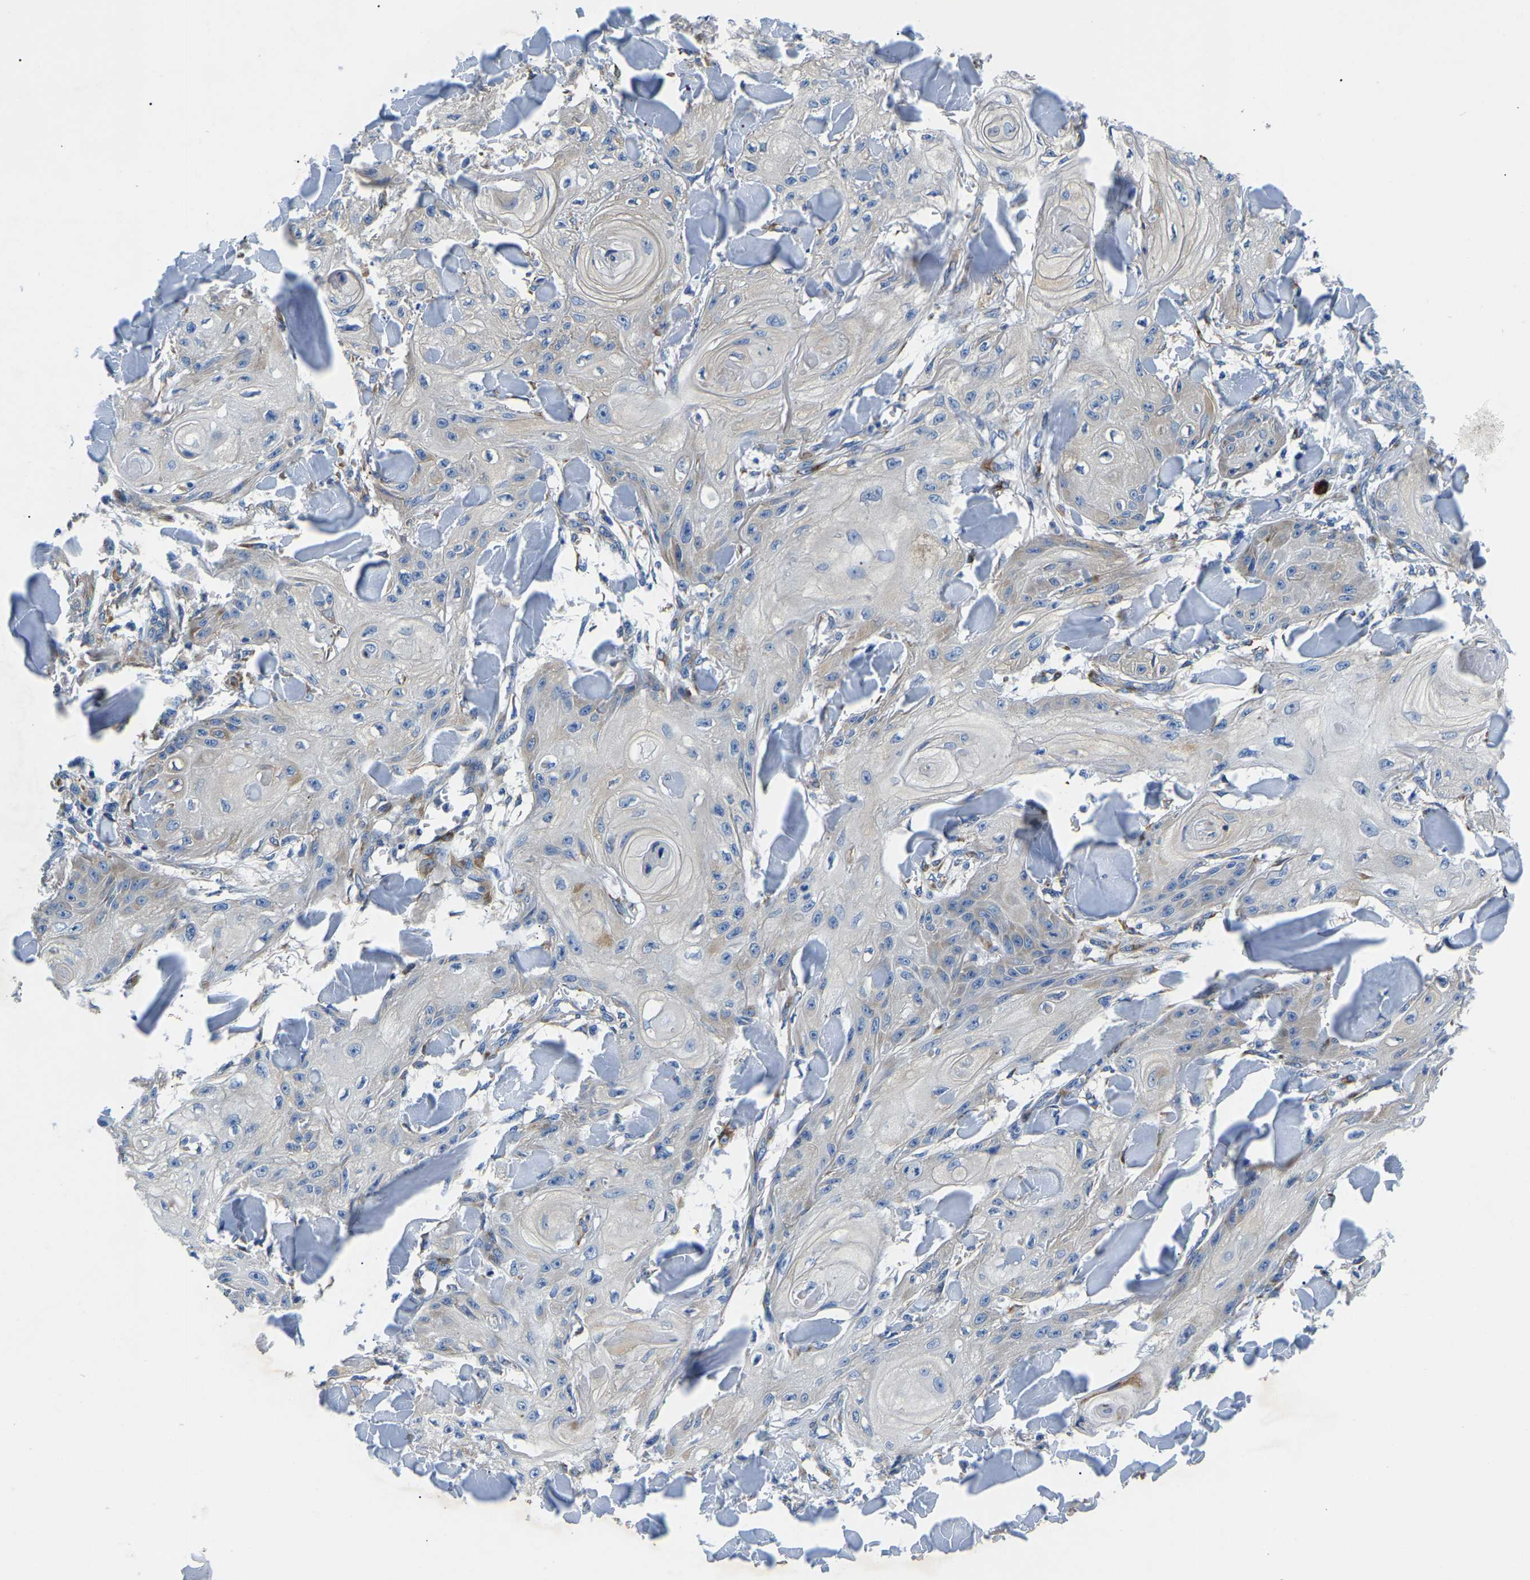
{"staining": {"intensity": "negative", "quantity": "none", "location": "none"}, "tissue": "skin cancer", "cell_type": "Tumor cells", "image_type": "cancer", "snomed": [{"axis": "morphology", "description": "Squamous cell carcinoma, NOS"}, {"axis": "topography", "description": "Skin"}], "caption": "The immunohistochemistry image has no significant staining in tumor cells of squamous cell carcinoma (skin) tissue.", "gene": "DUSP8", "patient": {"sex": "male", "age": 74}}